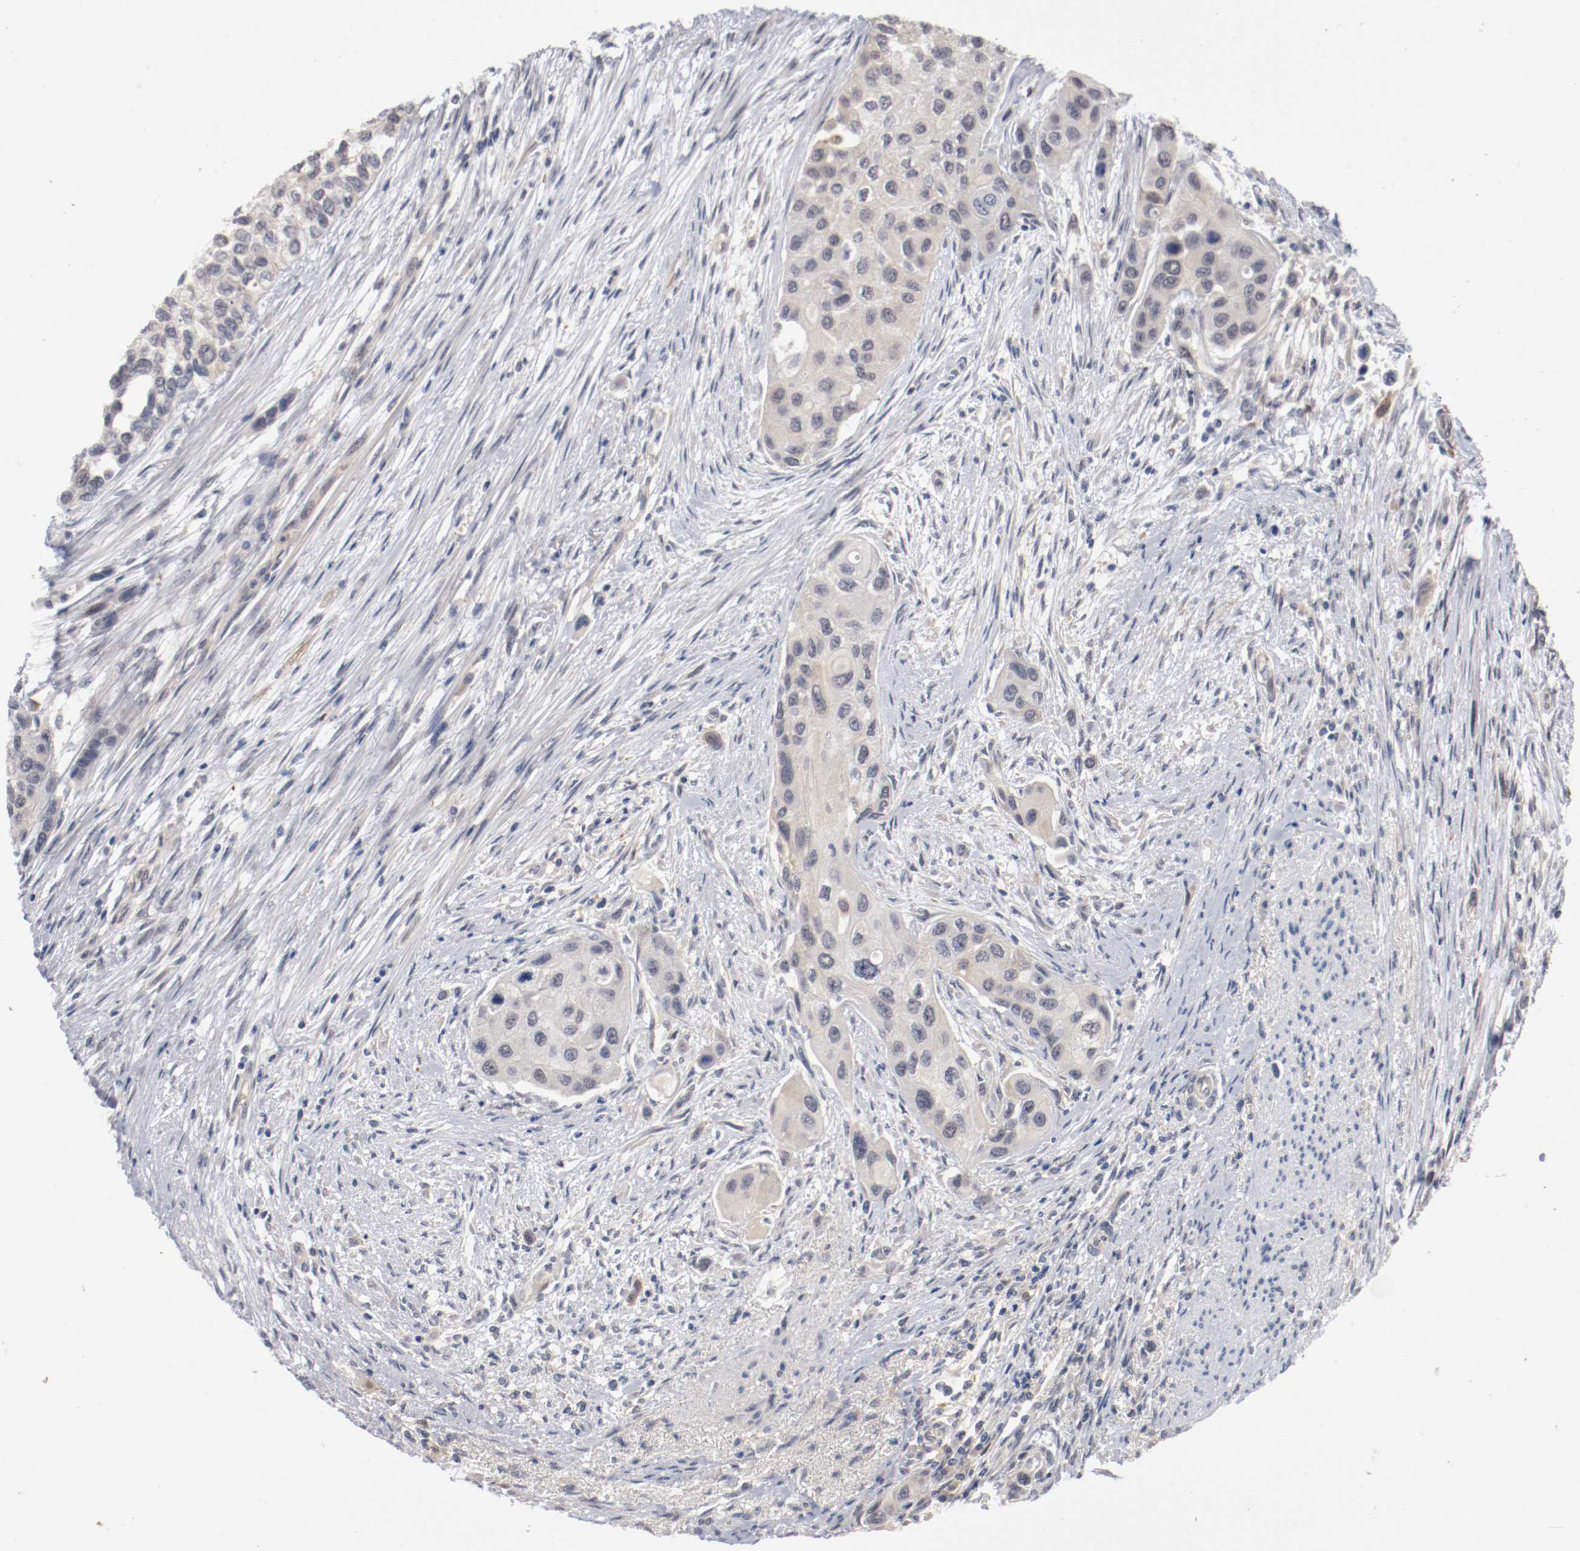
{"staining": {"intensity": "weak", "quantity": "<25%", "location": "cytoplasmic/membranous,nuclear"}, "tissue": "urothelial cancer", "cell_type": "Tumor cells", "image_type": "cancer", "snomed": [{"axis": "morphology", "description": "Urothelial carcinoma, High grade"}, {"axis": "topography", "description": "Urinary bladder"}], "caption": "This is an immunohistochemistry histopathology image of human high-grade urothelial carcinoma. There is no positivity in tumor cells.", "gene": "RBM23", "patient": {"sex": "female", "age": 56}}